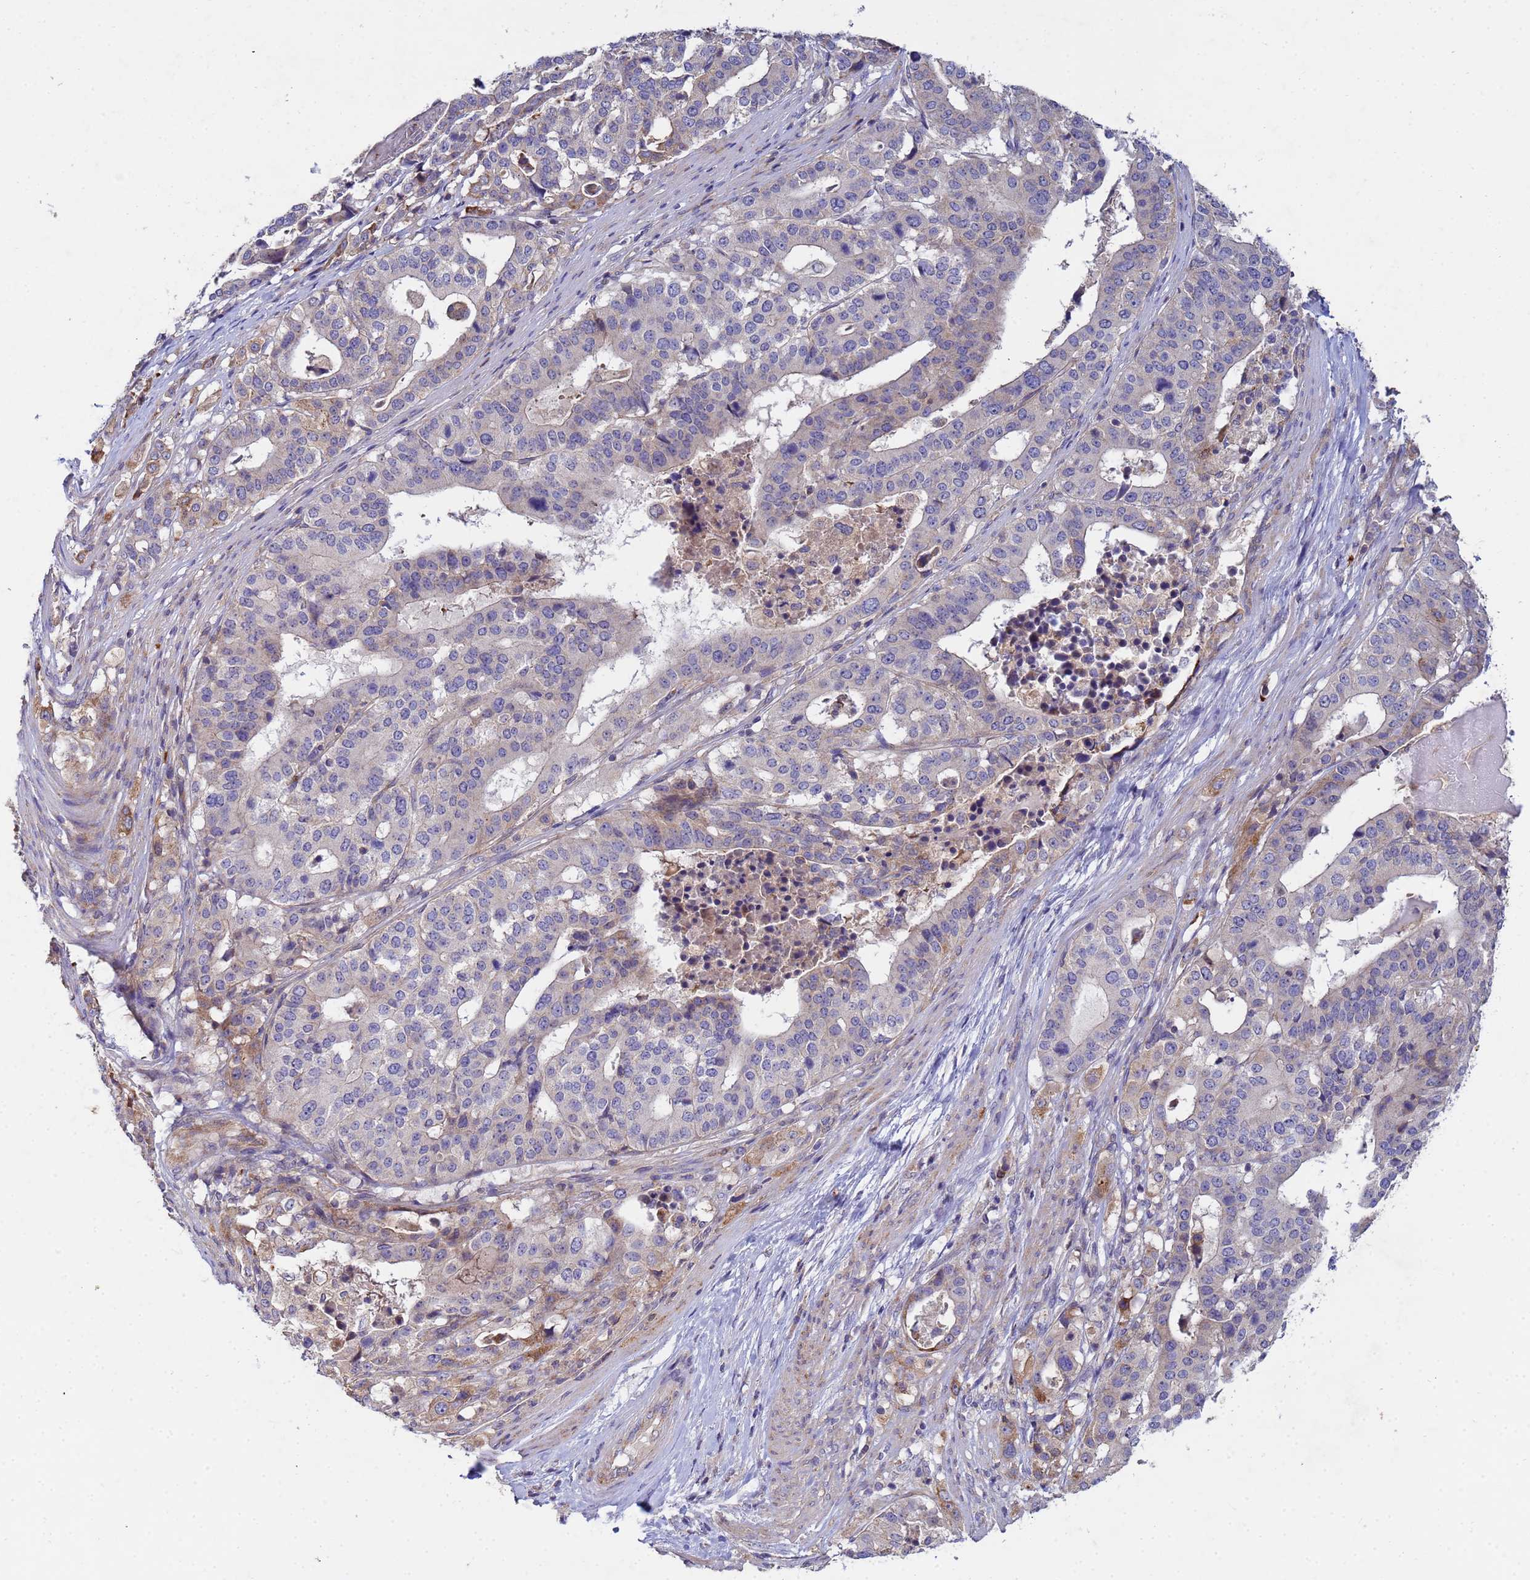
{"staining": {"intensity": "negative", "quantity": "none", "location": "none"}, "tissue": "stomach cancer", "cell_type": "Tumor cells", "image_type": "cancer", "snomed": [{"axis": "morphology", "description": "Adenocarcinoma, NOS"}, {"axis": "topography", "description": "Stomach"}], "caption": "The histopathology image displays no staining of tumor cells in stomach cancer.", "gene": "CDC34", "patient": {"sex": "male", "age": 48}}